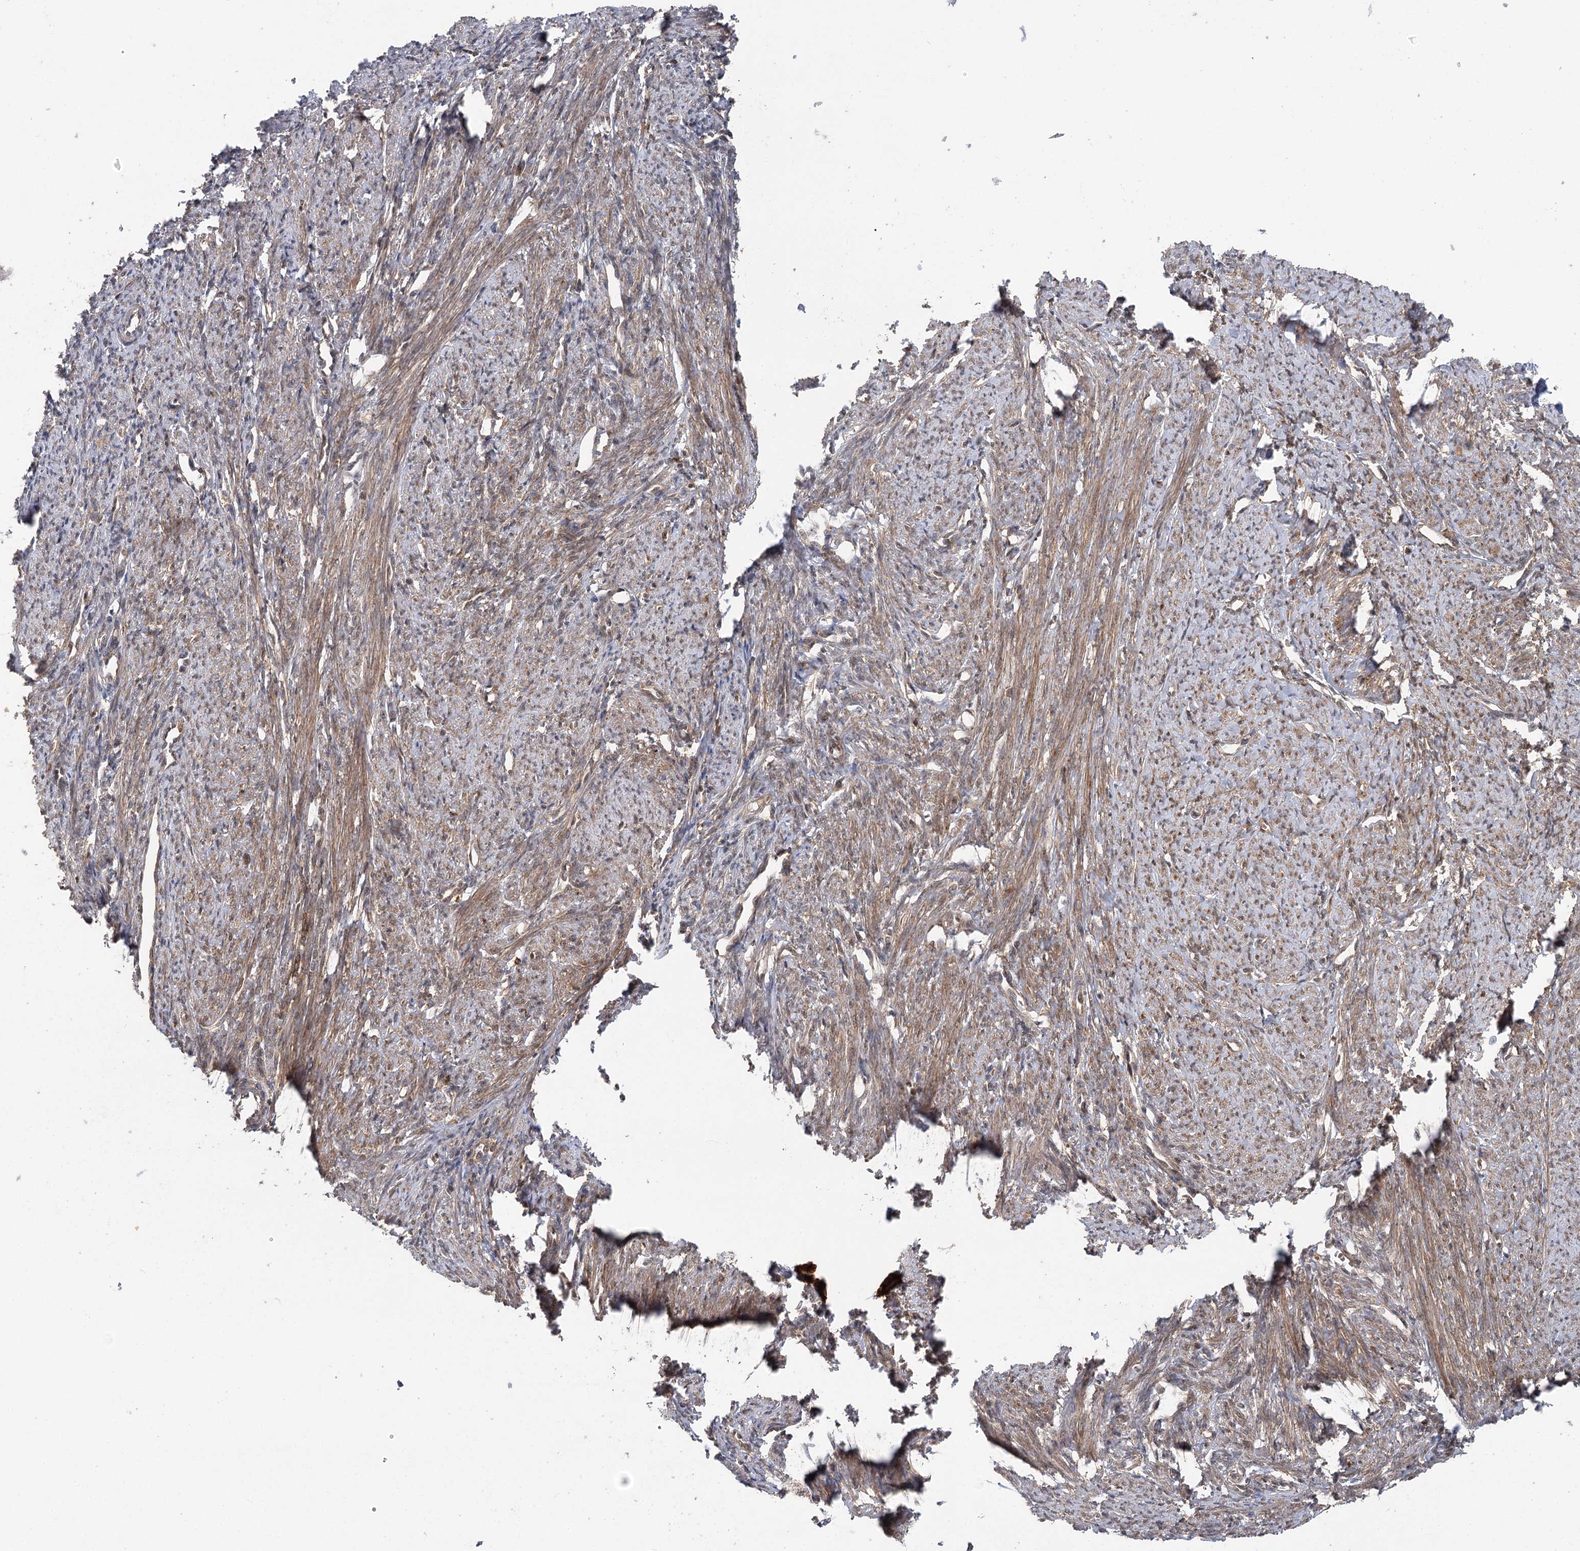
{"staining": {"intensity": "moderate", "quantity": ">75%", "location": "cytoplasmic/membranous"}, "tissue": "smooth muscle", "cell_type": "Smooth muscle cells", "image_type": "normal", "snomed": [{"axis": "morphology", "description": "Normal tissue, NOS"}, {"axis": "topography", "description": "Smooth muscle"}, {"axis": "topography", "description": "Uterus"}], "caption": "Moderate cytoplasmic/membranous protein expression is seen in approximately >75% of smooth muscle cells in smooth muscle. (Brightfield microscopy of DAB IHC at high magnification).", "gene": "C12orf4", "patient": {"sex": "female", "age": 59}}